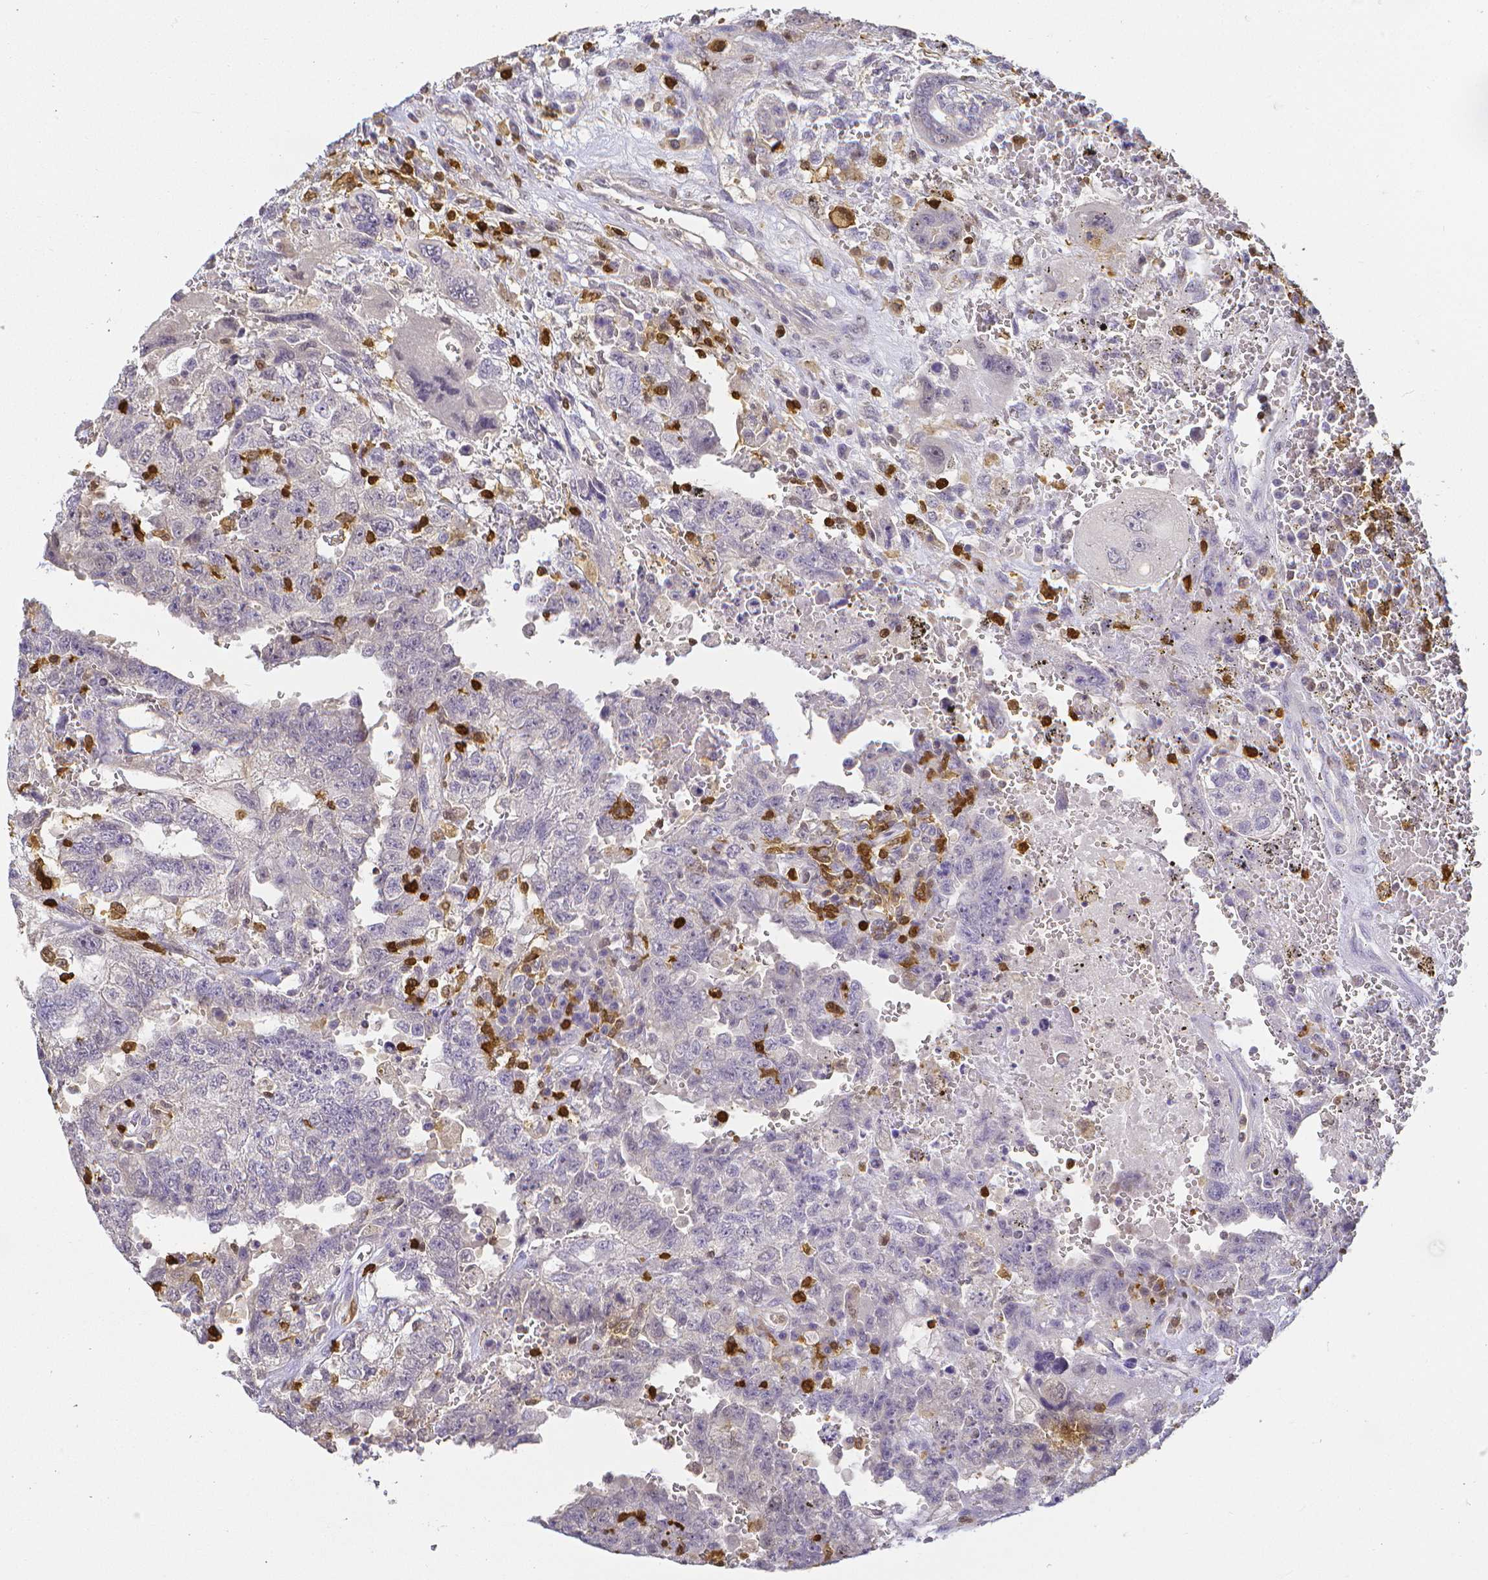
{"staining": {"intensity": "negative", "quantity": "none", "location": "none"}, "tissue": "testis cancer", "cell_type": "Tumor cells", "image_type": "cancer", "snomed": [{"axis": "morphology", "description": "Carcinoma, Embryonal, NOS"}, {"axis": "topography", "description": "Testis"}], "caption": "Tumor cells show no significant protein staining in testis cancer (embryonal carcinoma).", "gene": "COTL1", "patient": {"sex": "male", "age": 26}}